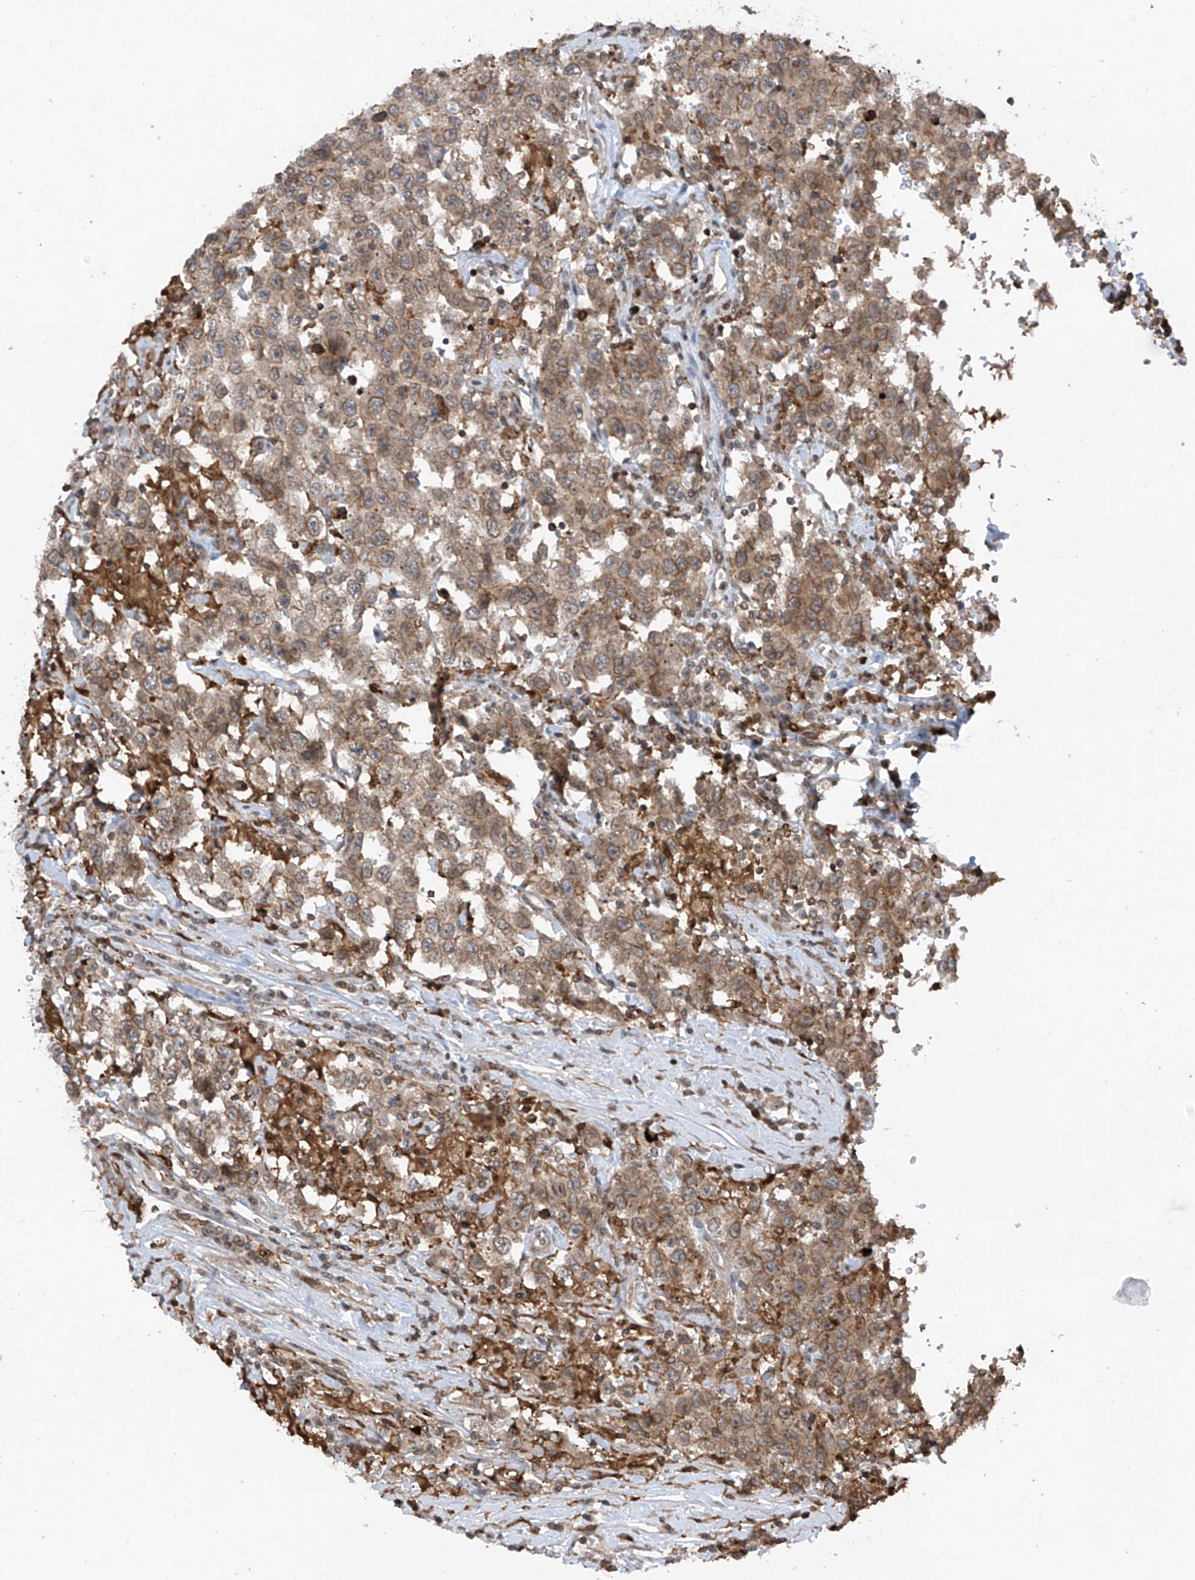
{"staining": {"intensity": "moderate", "quantity": "25%-75%", "location": "cytoplasmic/membranous"}, "tissue": "testis cancer", "cell_type": "Tumor cells", "image_type": "cancer", "snomed": [{"axis": "morphology", "description": "Seminoma, NOS"}, {"axis": "topography", "description": "Testis"}], "caption": "Testis seminoma stained for a protein (brown) shows moderate cytoplasmic/membranous positive staining in about 25%-75% of tumor cells.", "gene": "REPIN1", "patient": {"sex": "male", "age": 41}}